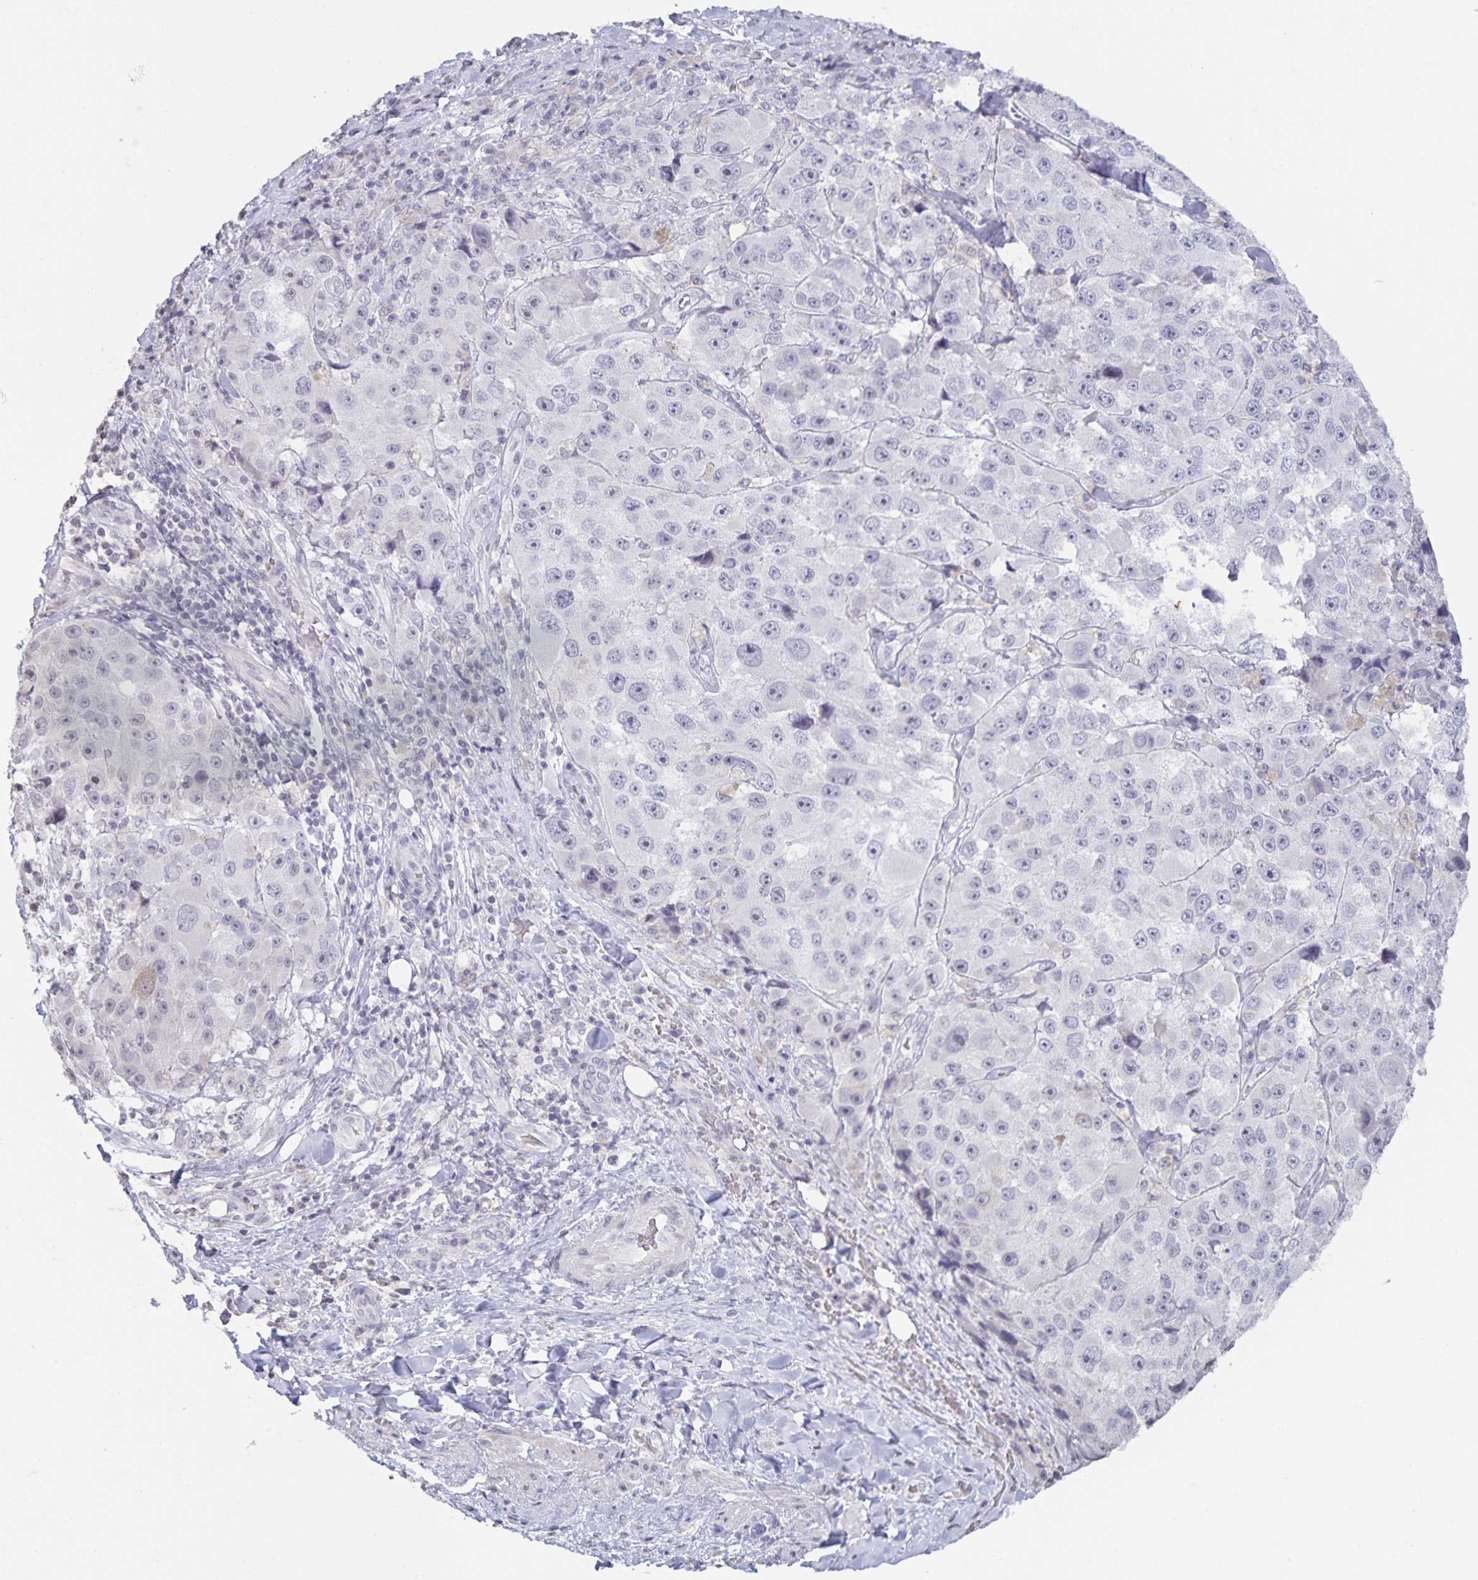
{"staining": {"intensity": "negative", "quantity": "none", "location": "none"}, "tissue": "melanoma", "cell_type": "Tumor cells", "image_type": "cancer", "snomed": [{"axis": "morphology", "description": "Malignant melanoma, Metastatic site"}, {"axis": "topography", "description": "Lymph node"}], "caption": "Photomicrograph shows no protein positivity in tumor cells of malignant melanoma (metastatic site) tissue.", "gene": "AQP4", "patient": {"sex": "male", "age": 62}}